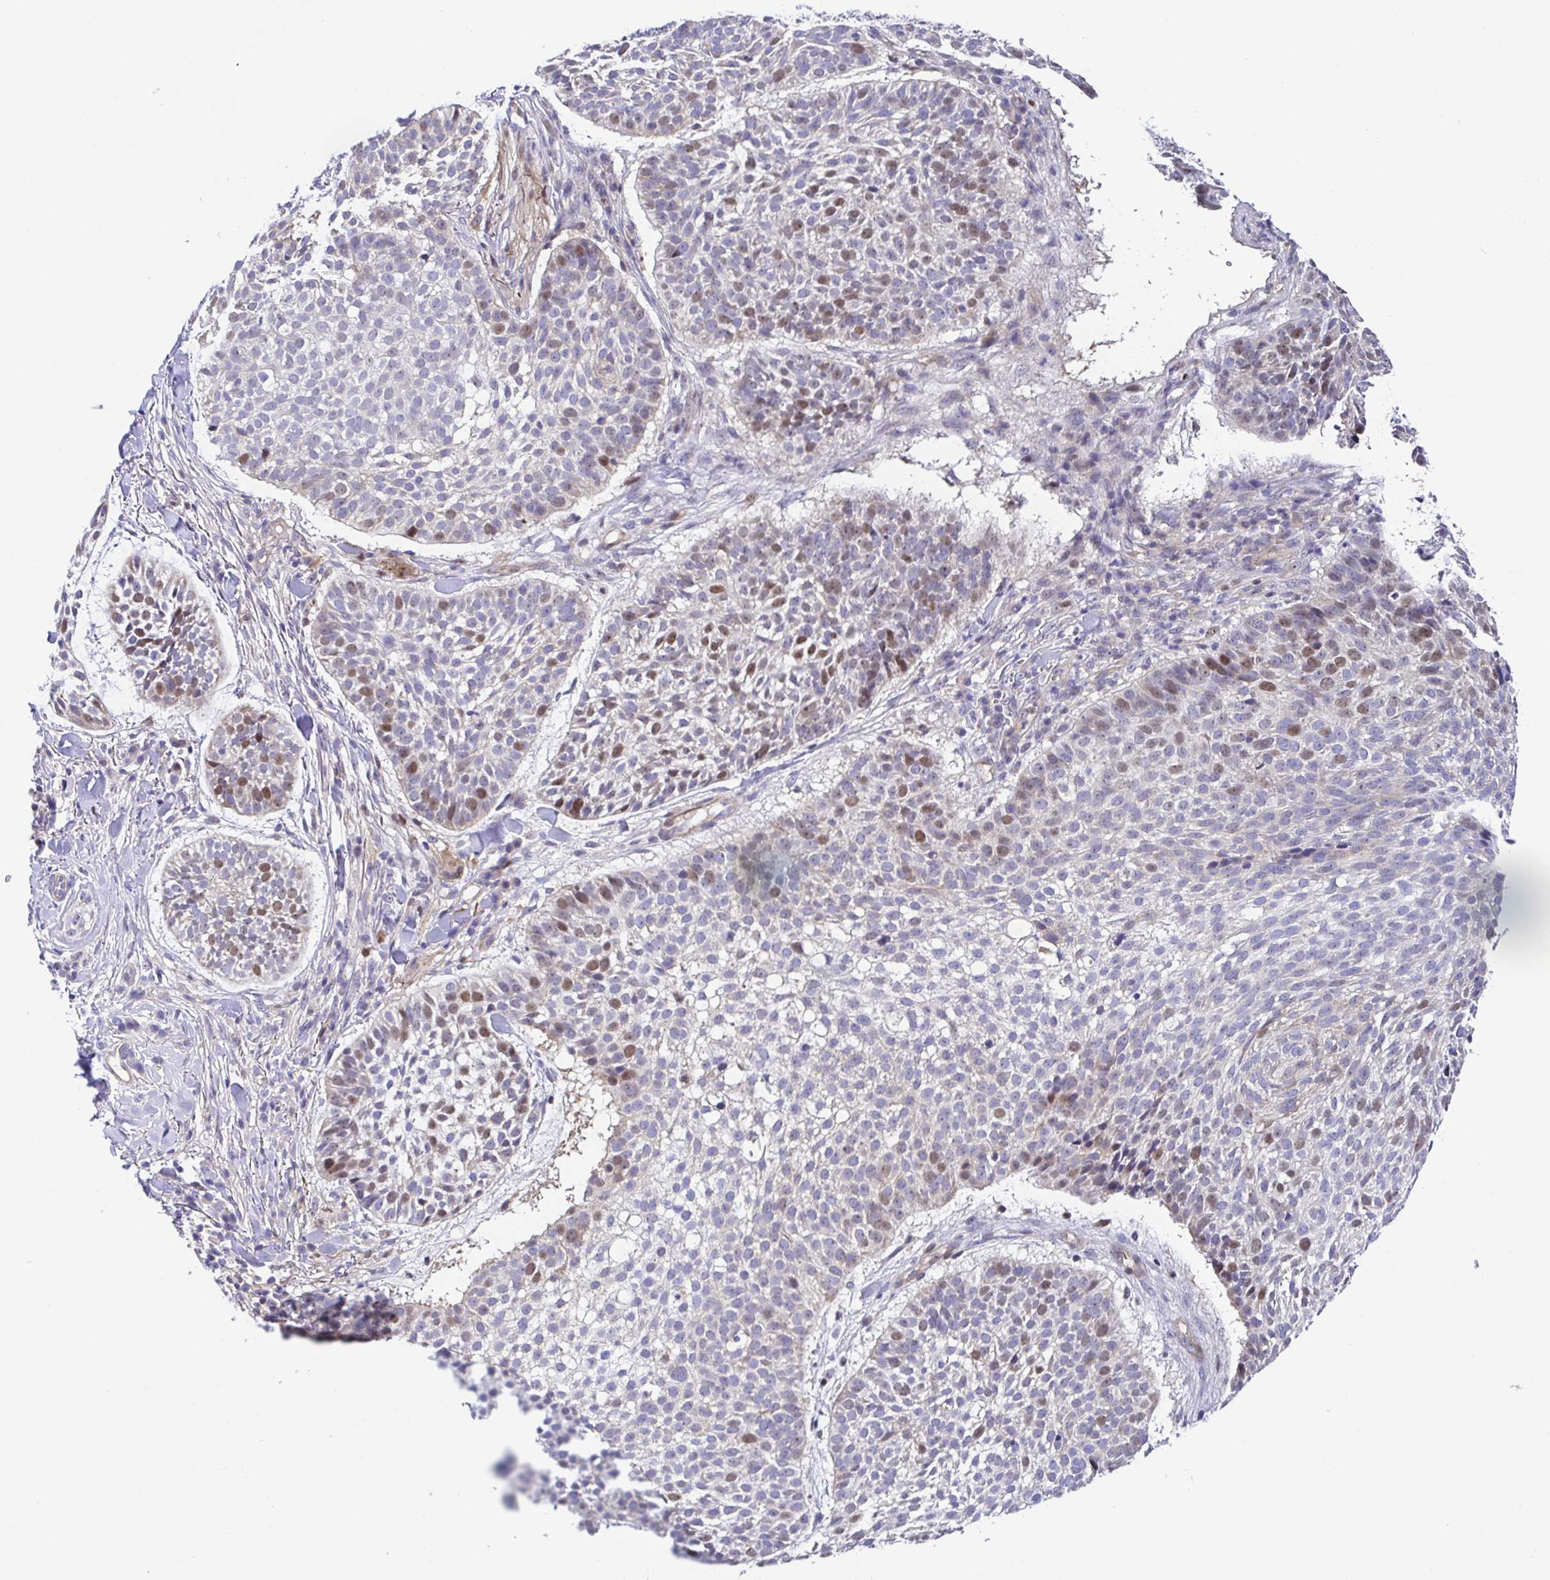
{"staining": {"intensity": "moderate", "quantity": "<25%", "location": "nuclear"}, "tissue": "skin cancer", "cell_type": "Tumor cells", "image_type": "cancer", "snomed": [{"axis": "morphology", "description": "Basal cell carcinoma"}, {"axis": "topography", "description": "Skin"}, {"axis": "topography", "description": "Skin of scalp"}], "caption": "Protein staining exhibits moderate nuclear positivity in approximately <25% of tumor cells in skin cancer (basal cell carcinoma).", "gene": "TIMELESS", "patient": {"sex": "female", "age": 45}}